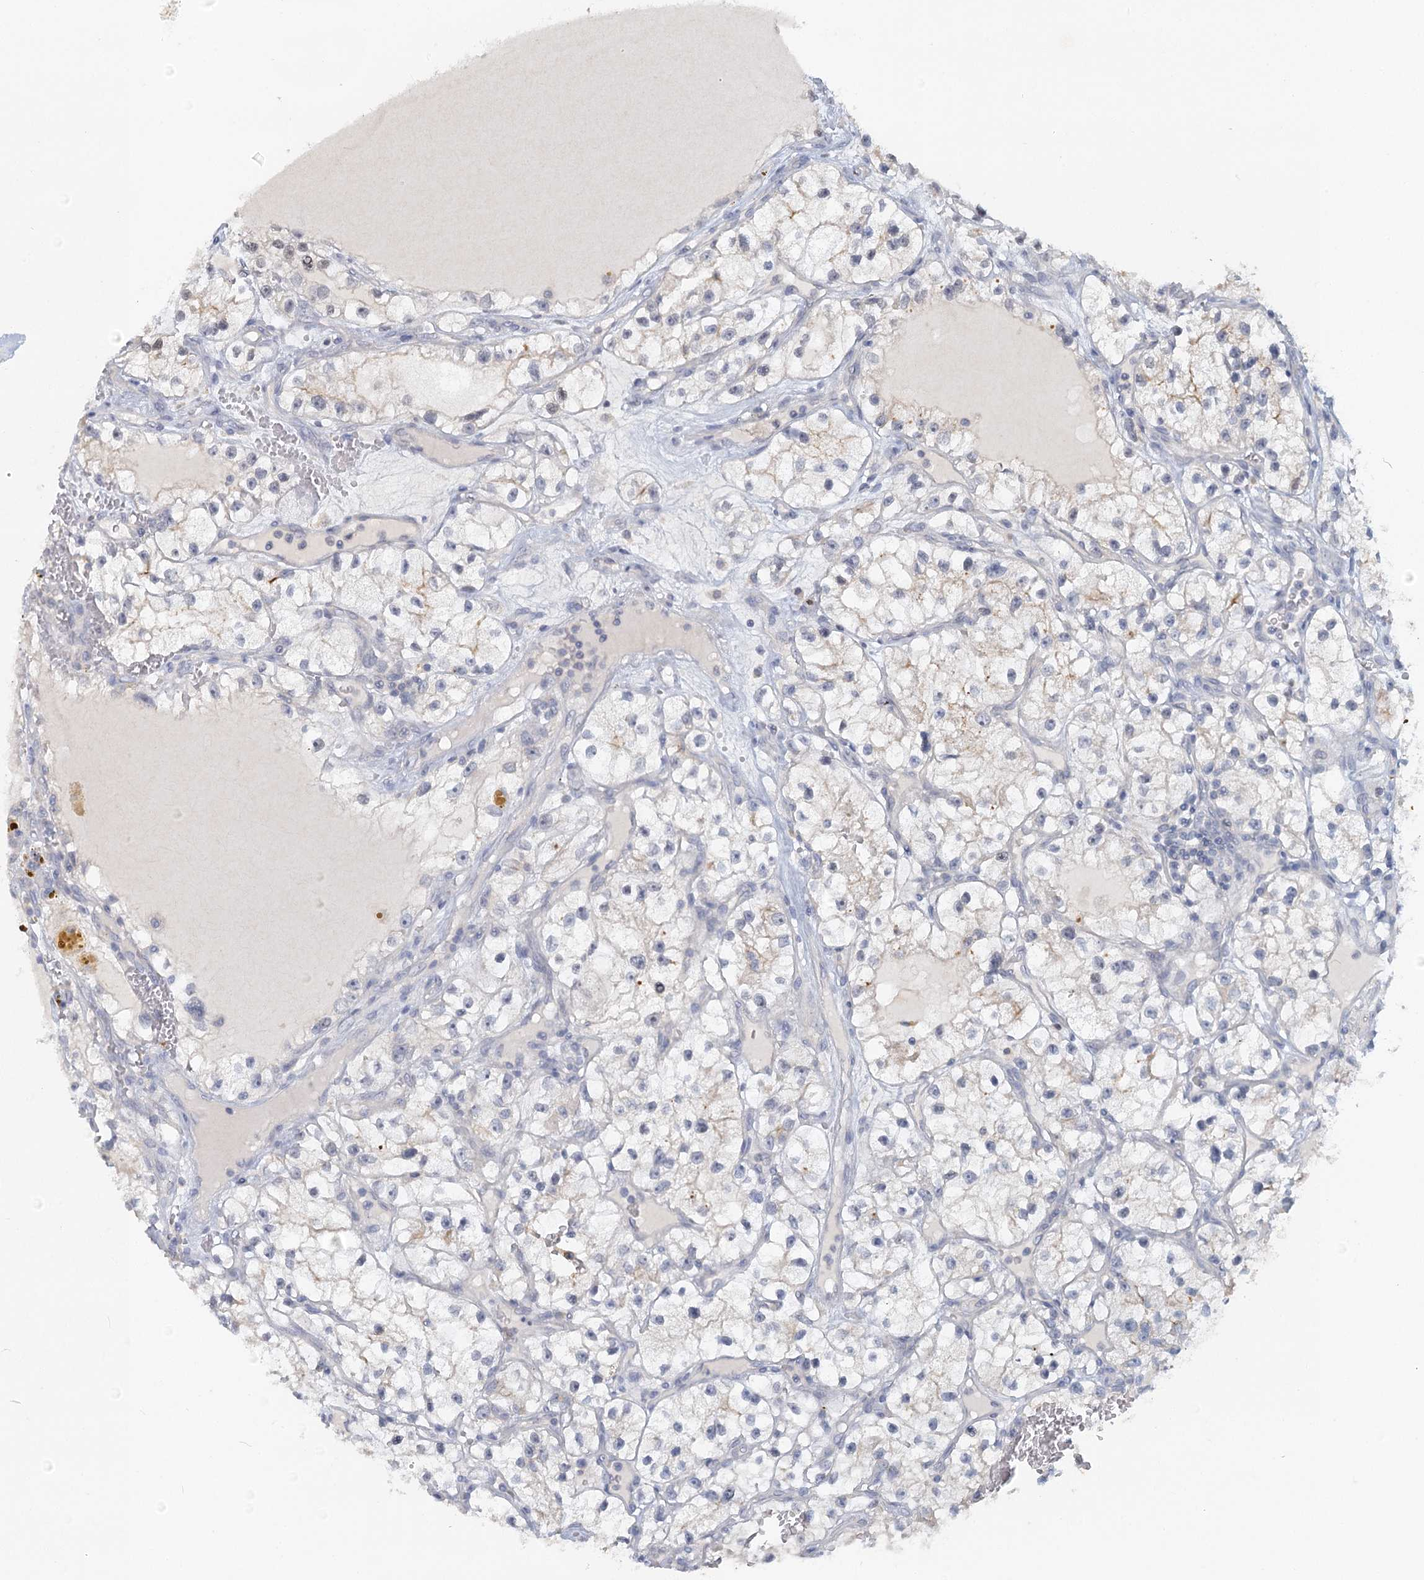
{"staining": {"intensity": "weak", "quantity": "<25%", "location": "cytoplasmic/membranous"}, "tissue": "renal cancer", "cell_type": "Tumor cells", "image_type": "cancer", "snomed": [{"axis": "morphology", "description": "Adenocarcinoma, NOS"}, {"axis": "topography", "description": "Kidney"}], "caption": "A histopathology image of human renal cancer is negative for staining in tumor cells. (DAB (3,3'-diaminobenzidine) immunohistochemistry (IHC), high magnification).", "gene": "MYO7B", "patient": {"sex": "female", "age": 57}}